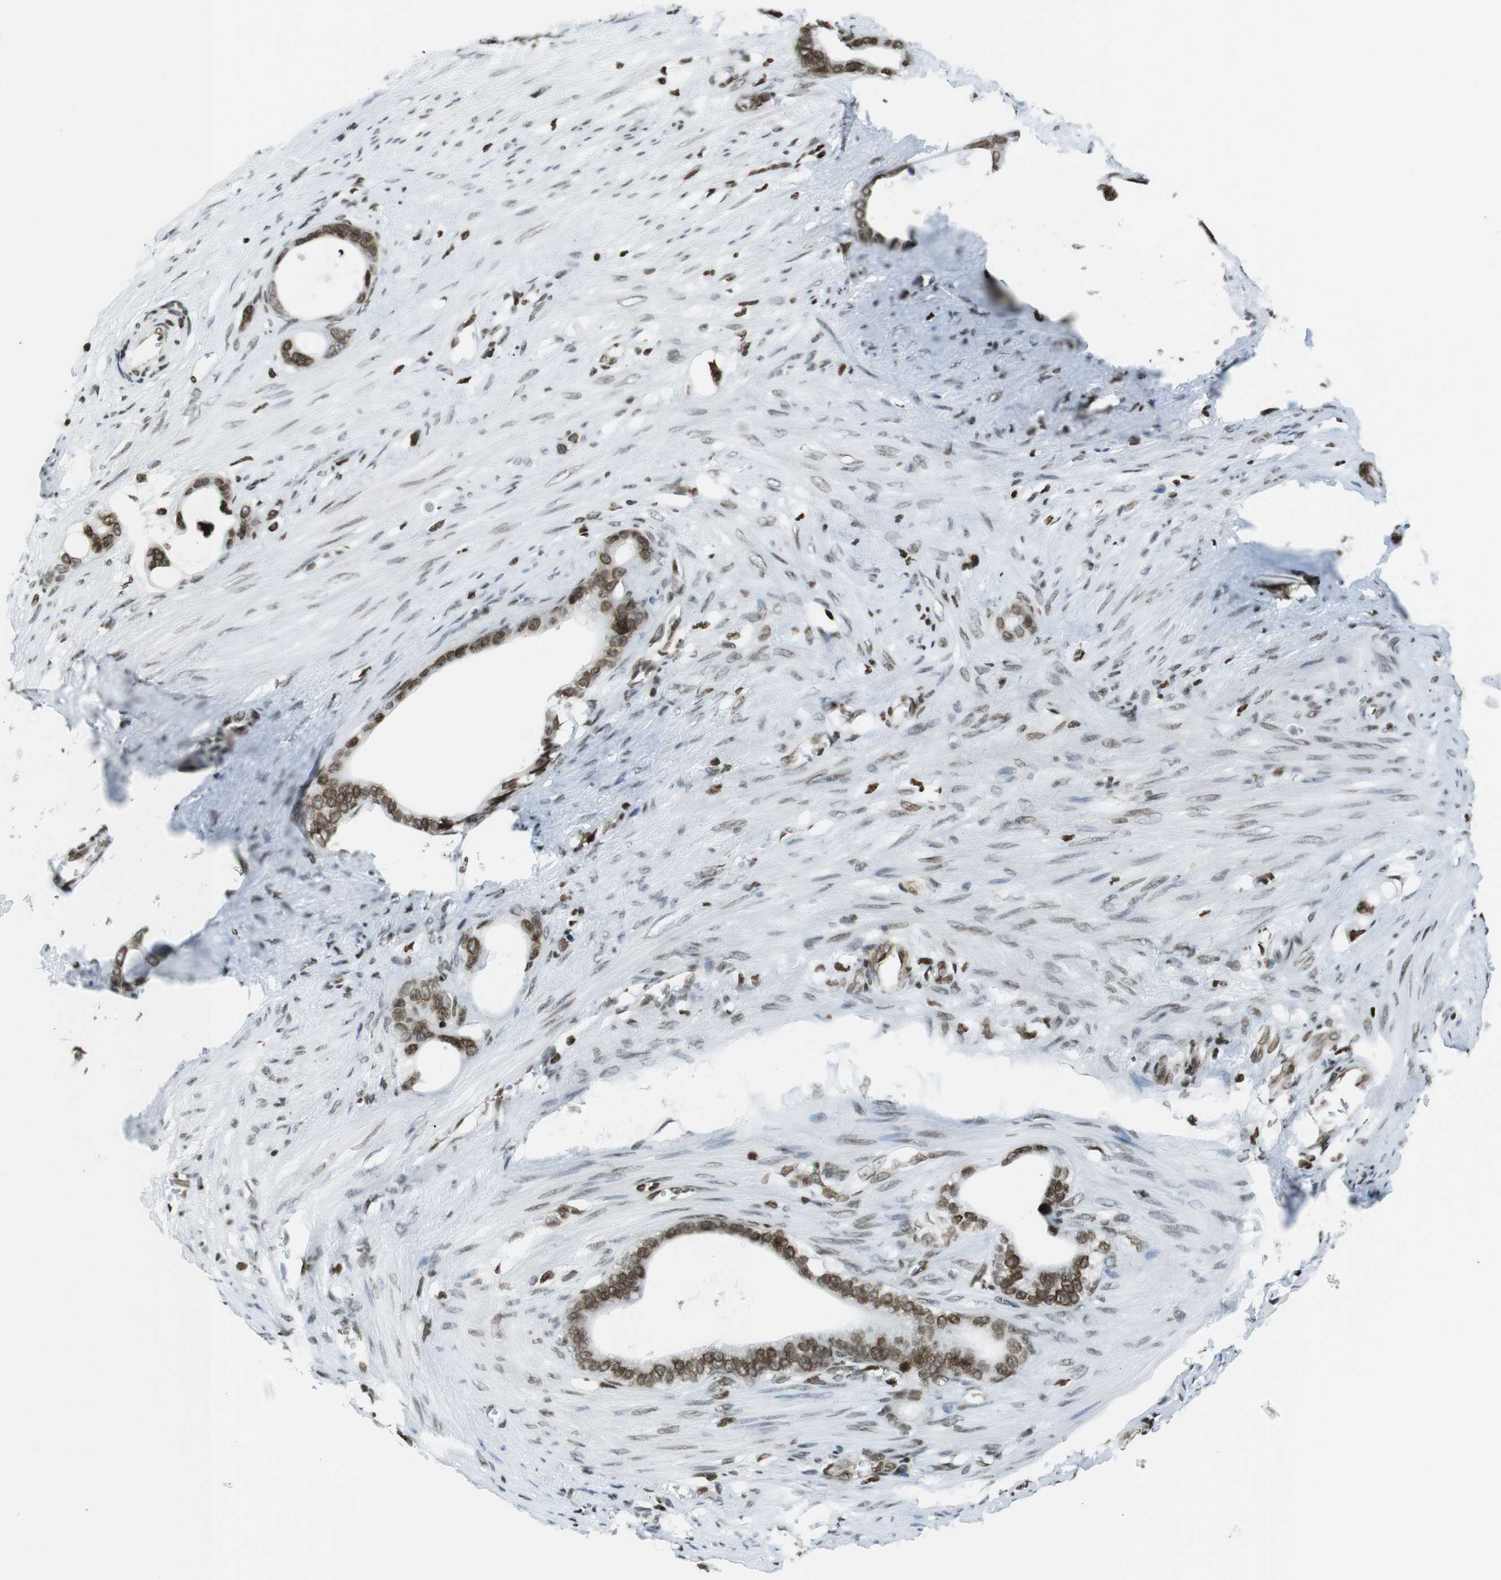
{"staining": {"intensity": "strong", "quantity": ">75%", "location": "nuclear"}, "tissue": "stomach cancer", "cell_type": "Tumor cells", "image_type": "cancer", "snomed": [{"axis": "morphology", "description": "Adenocarcinoma, NOS"}, {"axis": "topography", "description": "Stomach"}], "caption": "Immunohistochemistry (IHC) staining of stomach adenocarcinoma, which reveals high levels of strong nuclear positivity in approximately >75% of tumor cells indicating strong nuclear protein staining. The staining was performed using DAB (3,3'-diaminobenzidine) (brown) for protein detection and nuclei were counterstained in hematoxylin (blue).", "gene": "H2AC8", "patient": {"sex": "female", "age": 75}}